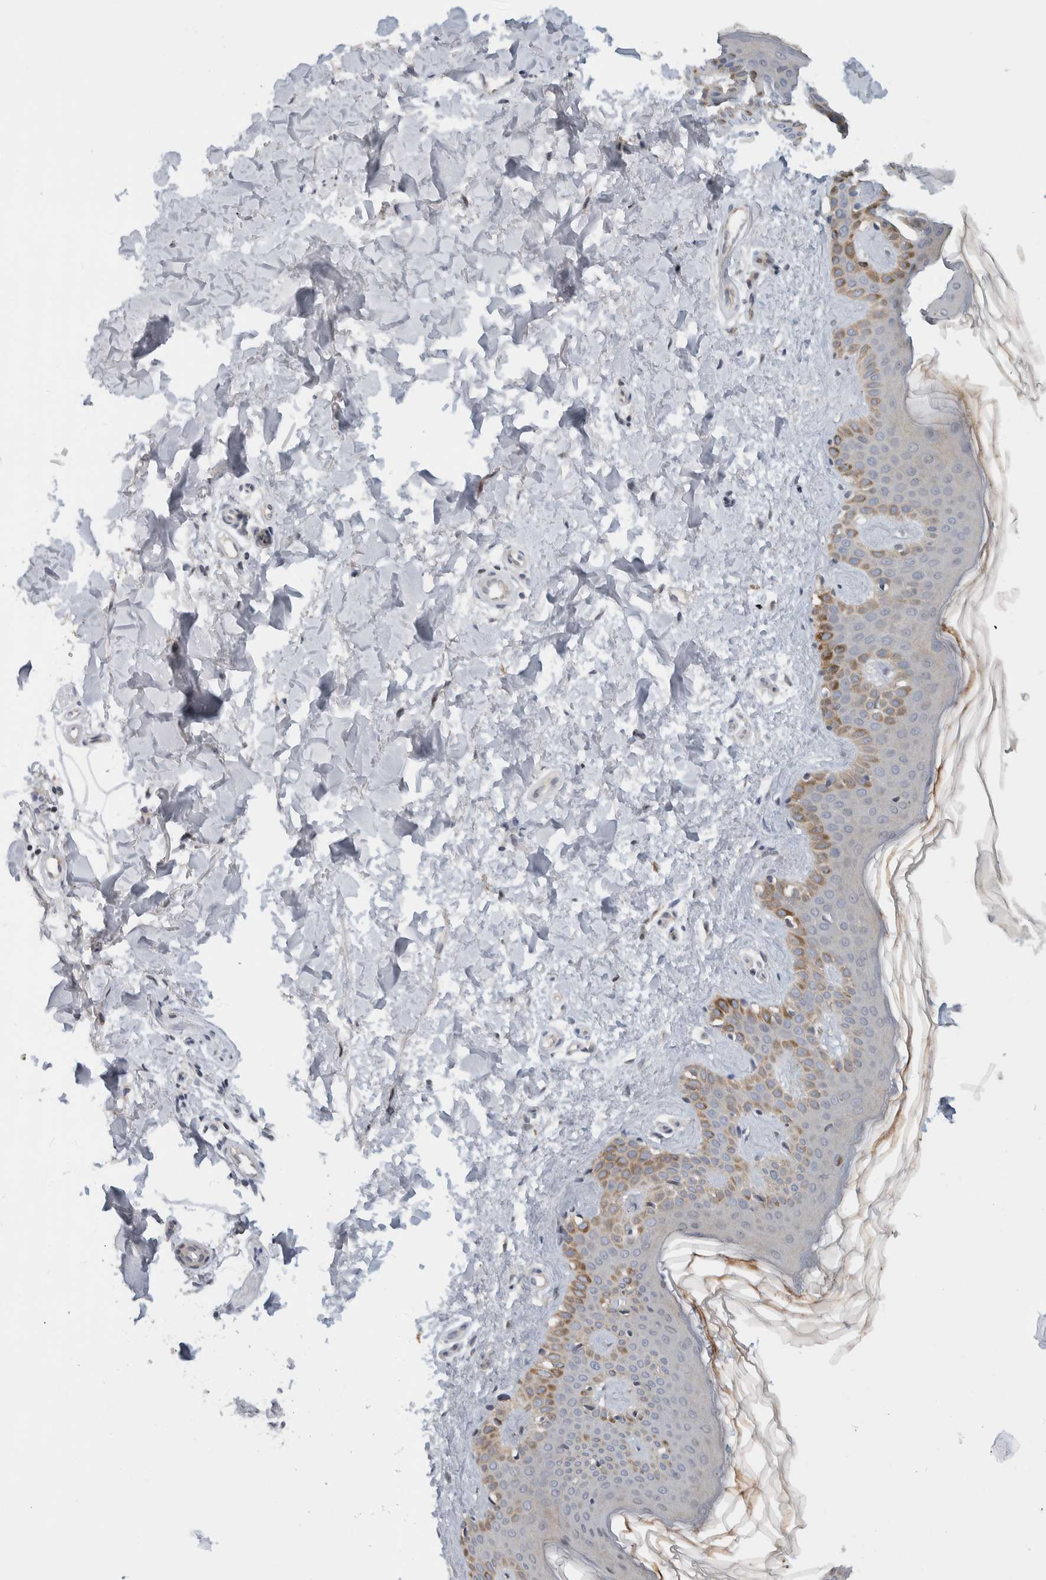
{"staining": {"intensity": "negative", "quantity": "none", "location": "none"}, "tissue": "skin", "cell_type": "Fibroblasts", "image_type": "normal", "snomed": [{"axis": "morphology", "description": "Normal tissue, NOS"}, {"axis": "topography", "description": "Skin"}], "caption": "A high-resolution photomicrograph shows immunohistochemistry staining of normal skin, which reveals no significant positivity in fibroblasts.", "gene": "NCR3LG1", "patient": {"sex": "male", "age": 67}}